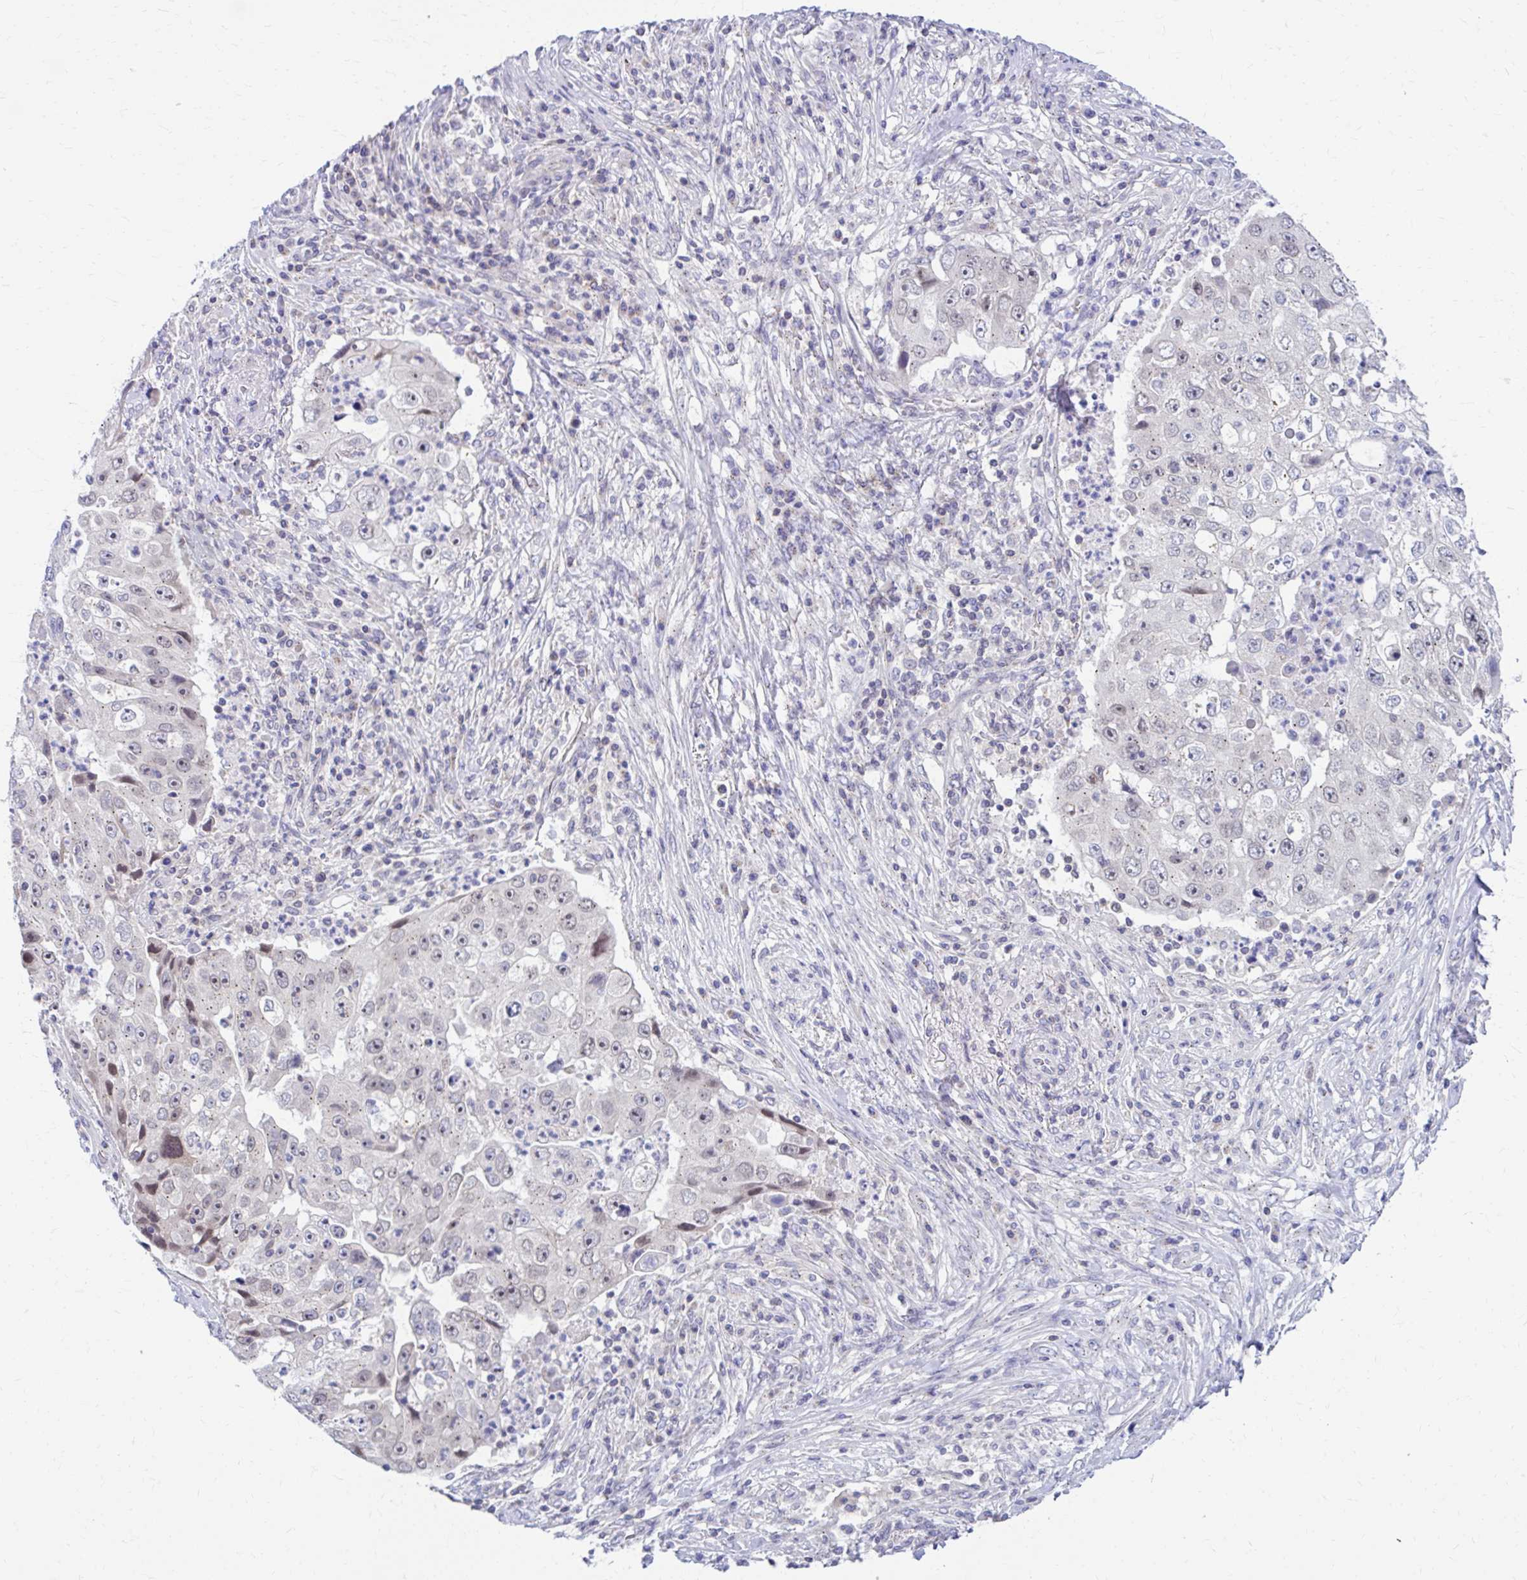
{"staining": {"intensity": "weak", "quantity": "<25%", "location": "cytoplasmic/membranous,nuclear"}, "tissue": "lung cancer", "cell_type": "Tumor cells", "image_type": "cancer", "snomed": [{"axis": "morphology", "description": "Squamous cell carcinoma, NOS"}, {"axis": "topography", "description": "Lung"}], "caption": "Squamous cell carcinoma (lung) stained for a protein using immunohistochemistry (IHC) shows no staining tumor cells.", "gene": "RADIL", "patient": {"sex": "male", "age": 64}}